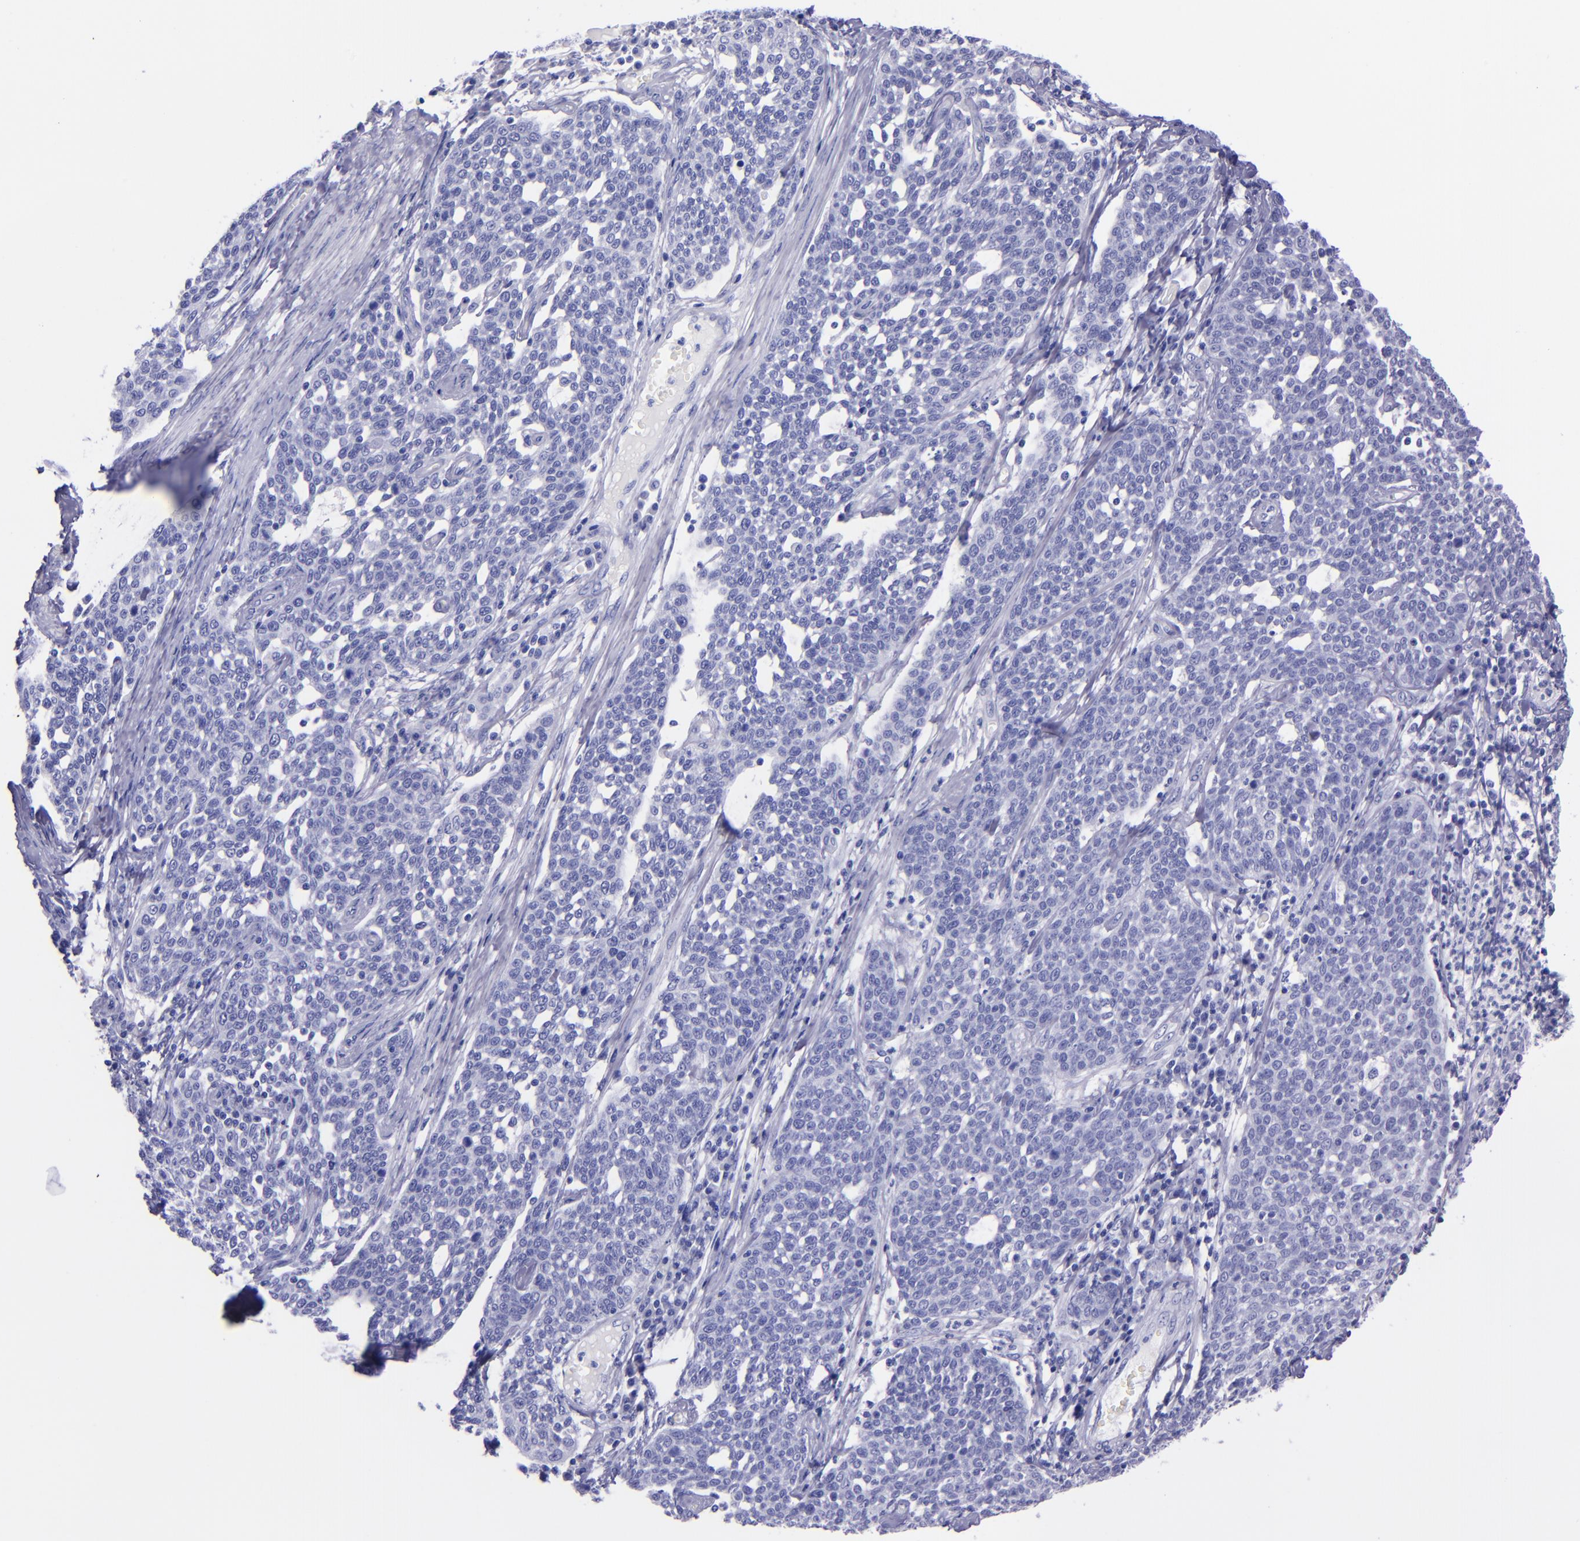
{"staining": {"intensity": "negative", "quantity": "none", "location": "none"}, "tissue": "cervical cancer", "cell_type": "Tumor cells", "image_type": "cancer", "snomed": [{"axis": "morphology", "description": "Squamous cell carcinoma, NOS"}, {"axis": "topography", "description": "Cervix"}], "caption": "The IHC photomicrograph has no significant staining in tumor cells of cervical cancer tissue. (DAB IHC with hematoxylin counter stain).", "gene": "MBP", "patient": {"sex": "female", "age": 34}}